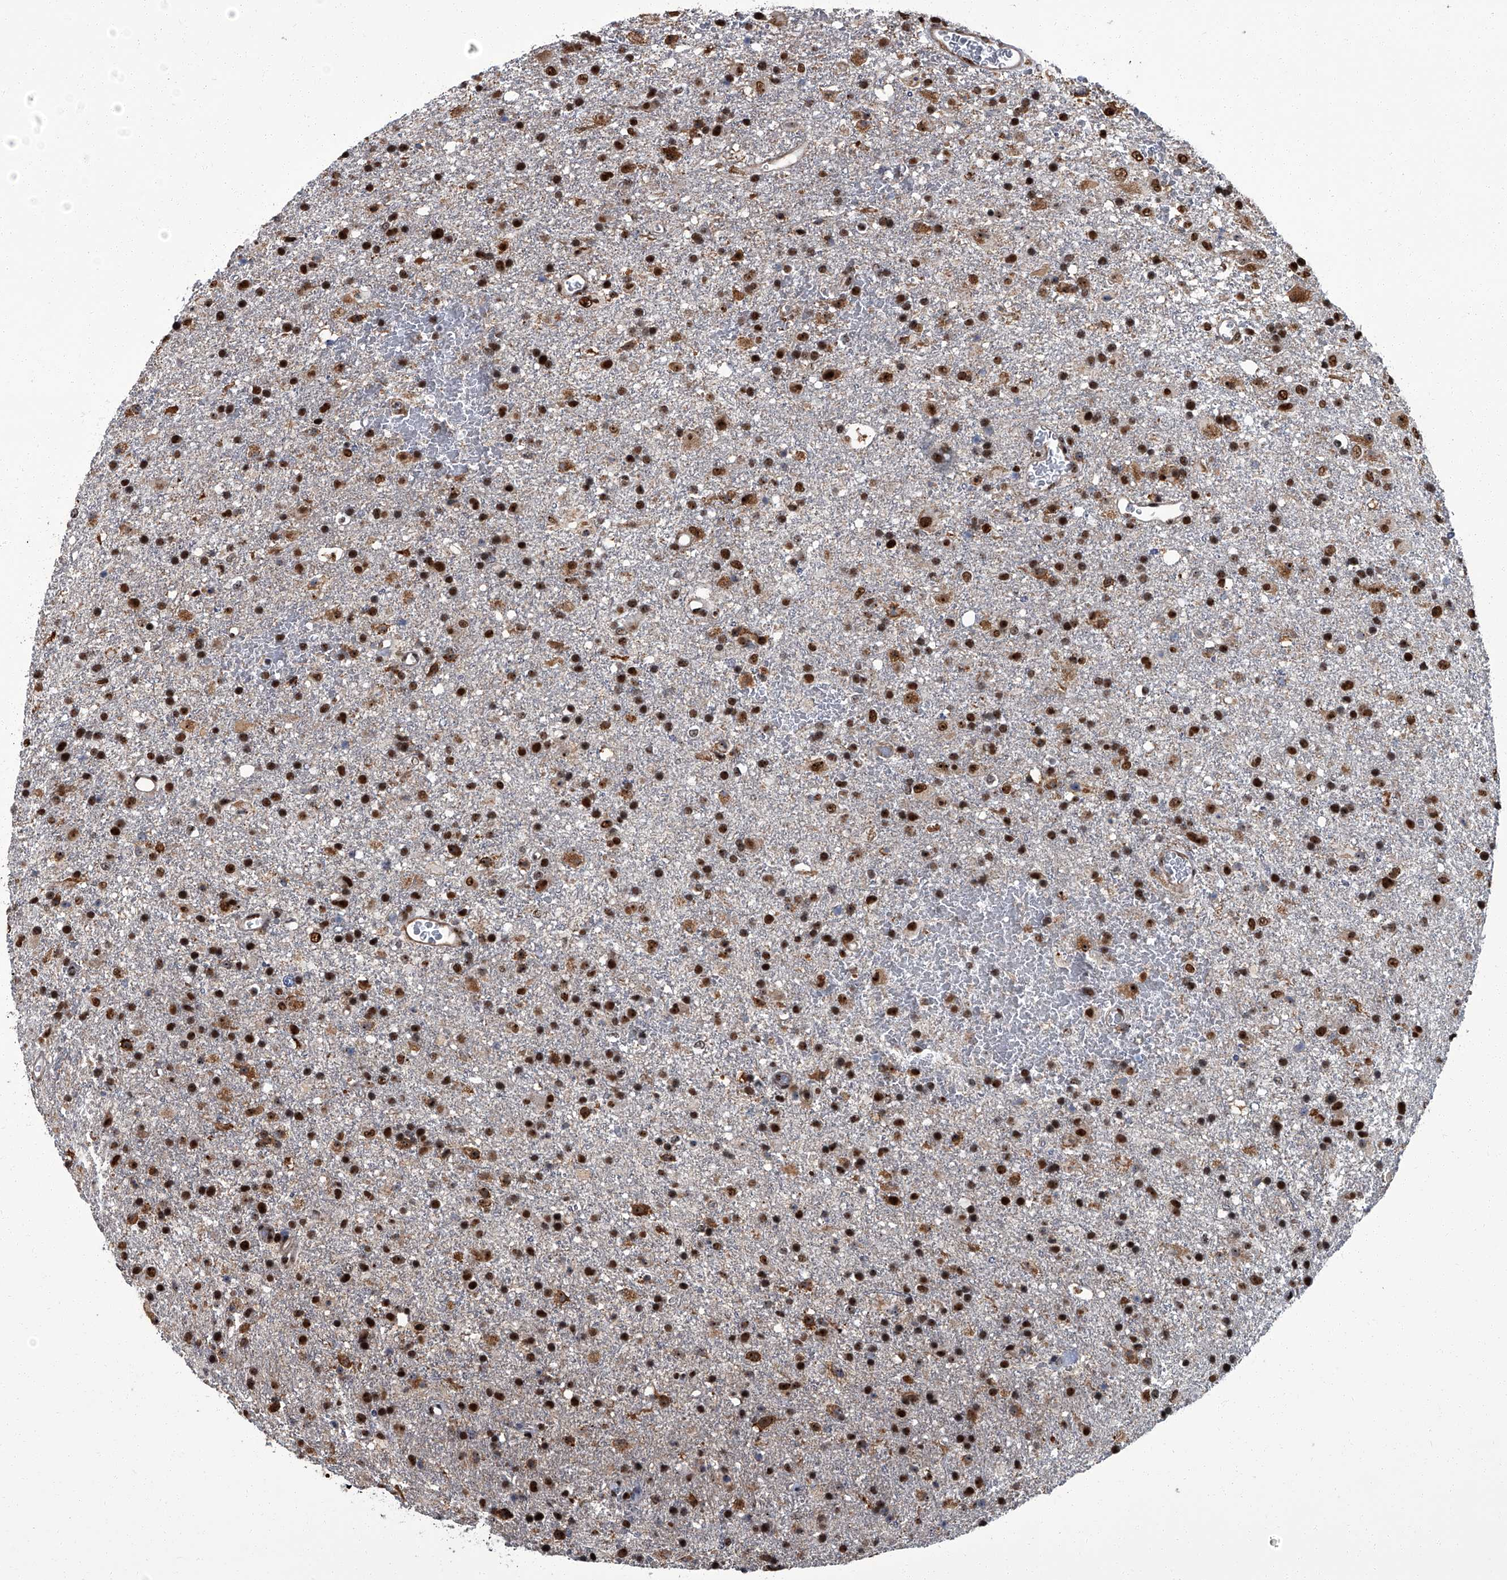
{"staining": {"intensity": "strong", "quantity": ">75%", "location": "cytoplasmic/membranous,nuclear"}, "tissue": "glioma", "cell_type": "Tumor cells", "image_type": "cancer", "snomed": [{"axis": "morphology", "description": "Glioma, malignant, Low grade"}, {"axis": "topography", "description": "Brain"}], "caption": "Protein staining exhibits strong cytoplasmic/membranous and nuclear expression in approximately >75% of tumor cells in glioma.", "gene": "ZNF518B", "patient": {"sex": "male", "age": 65}}